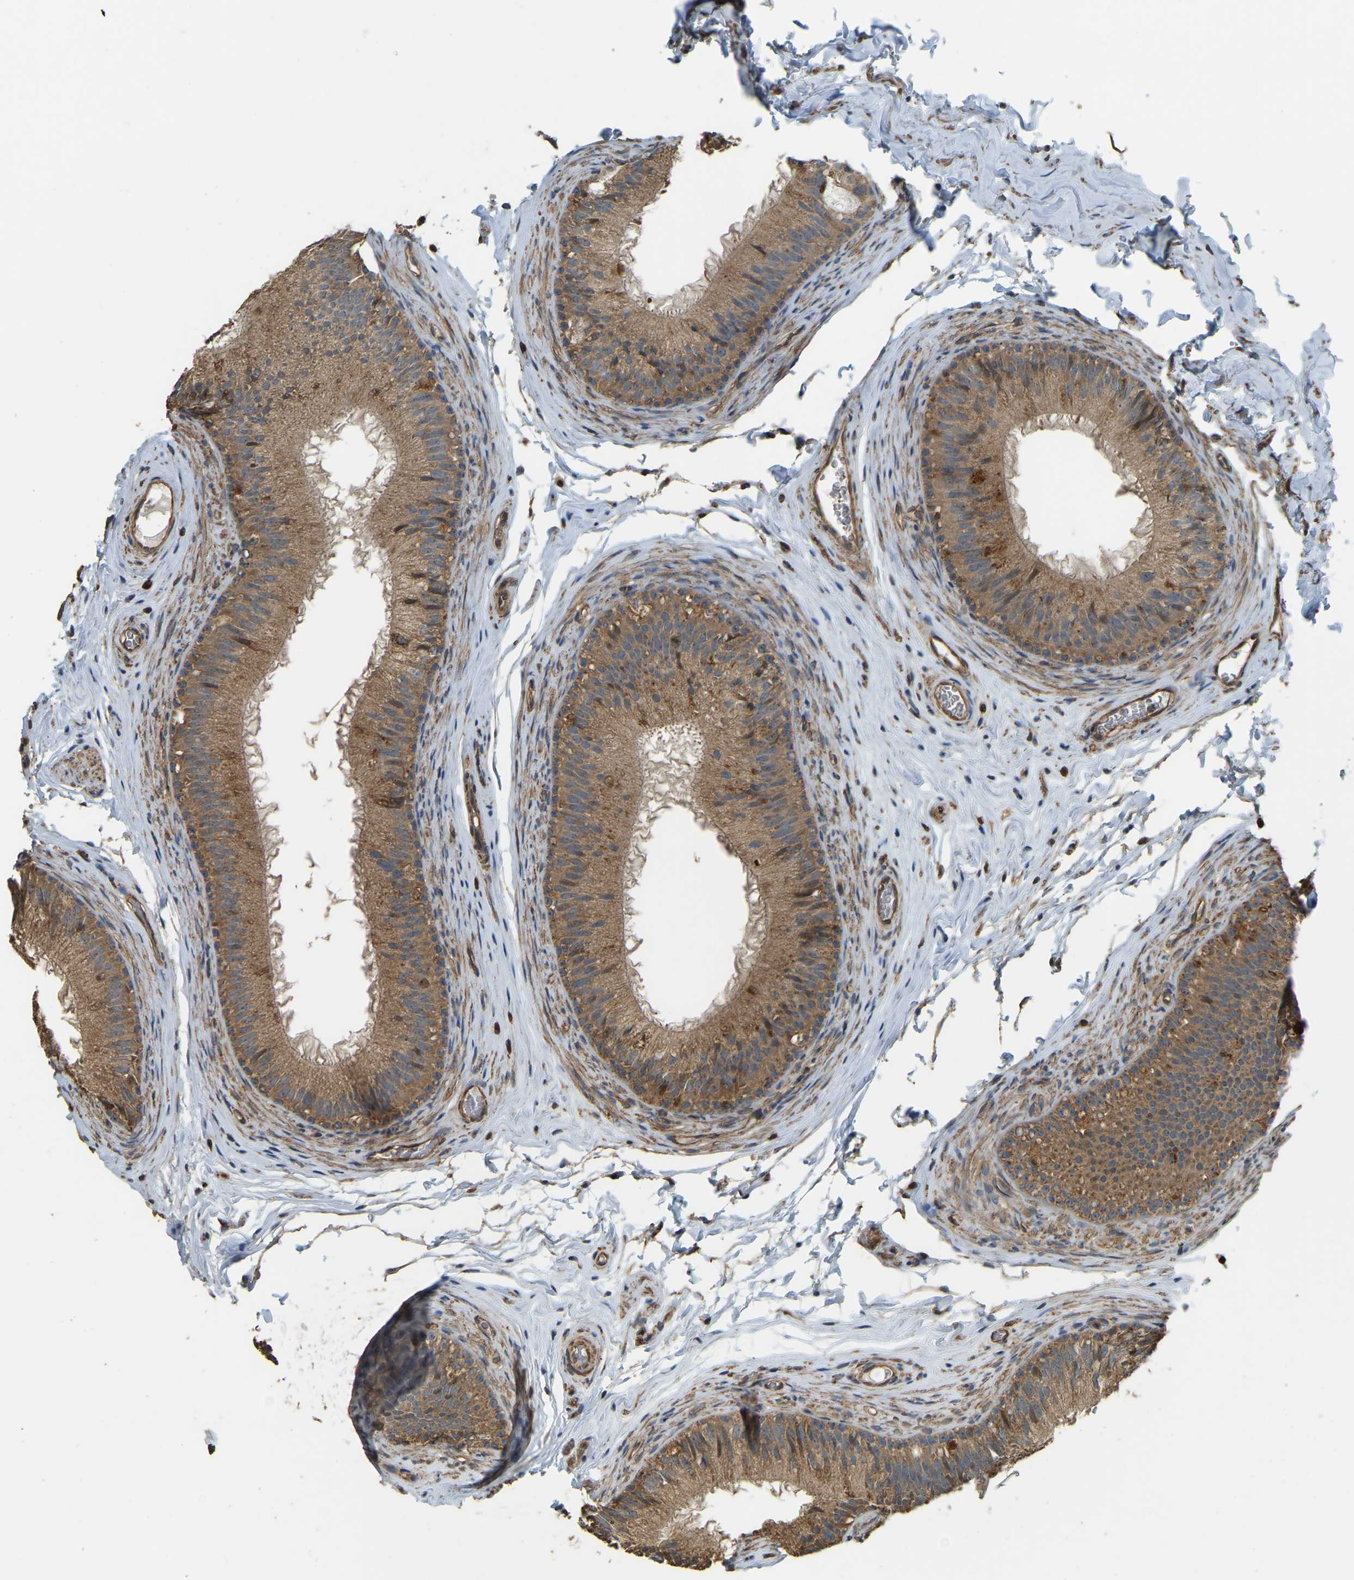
{"staining": {"intensity": "moderate", "quantity": ">75%", "location": "cytoplasmic/membranous"}, "tissue": "epididymis", "cell_type": "Glandular cells", "image_type": "normal", "snomed": [{"axis": "morphology", "description": "Normal tissue, NOS"}, {"axis": "topography", "description": "Testis"}, {"axis": "topography", "description": "Epididymis"}], "caption": "Protein expression analysis of normal epididymis exhibits moderate cytoplasmic/membranous staining in about >75% of glandular cells.", "gene": "GNG2", "patient": {"sex": "male", "age": 36}}